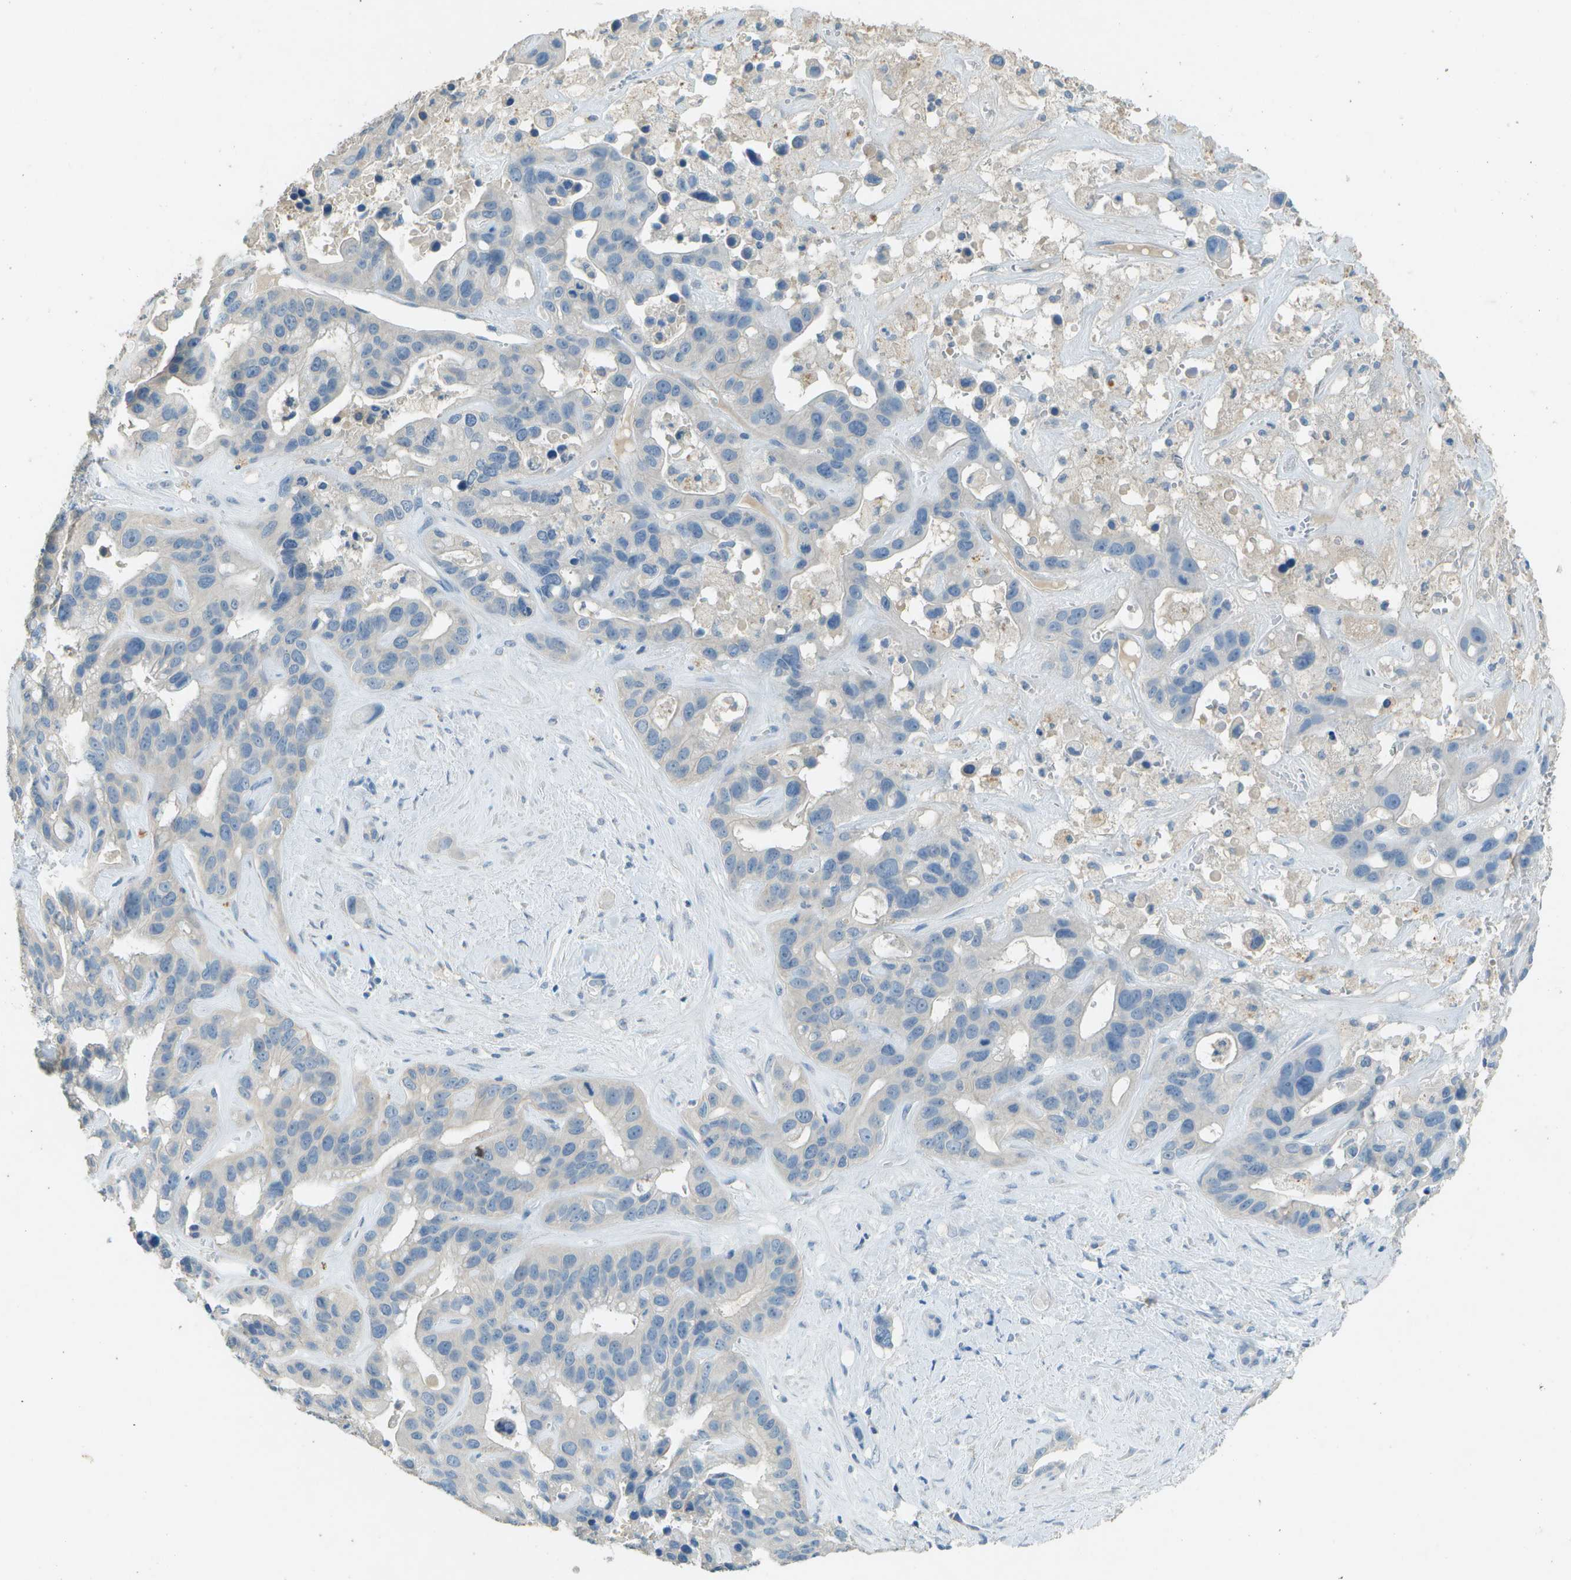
{"staining": {"intensity": "weak", "quantity": "<25%", "location": "cytoplasmic/membranous"}, "tissue": "liver cancer", "cell_type": "Tumor cells", "image_type": "cancer", "snomed": [{"axis": "morphology", "description": "Cholangiocarcinoma"}, {"axis": "topography", "description": "Liver"}], "caption": "IHC of human liver cancer displays no positivity in tumor cells.", "gene": "LGI2", "patient": {"sex": "female", "age": 65}}